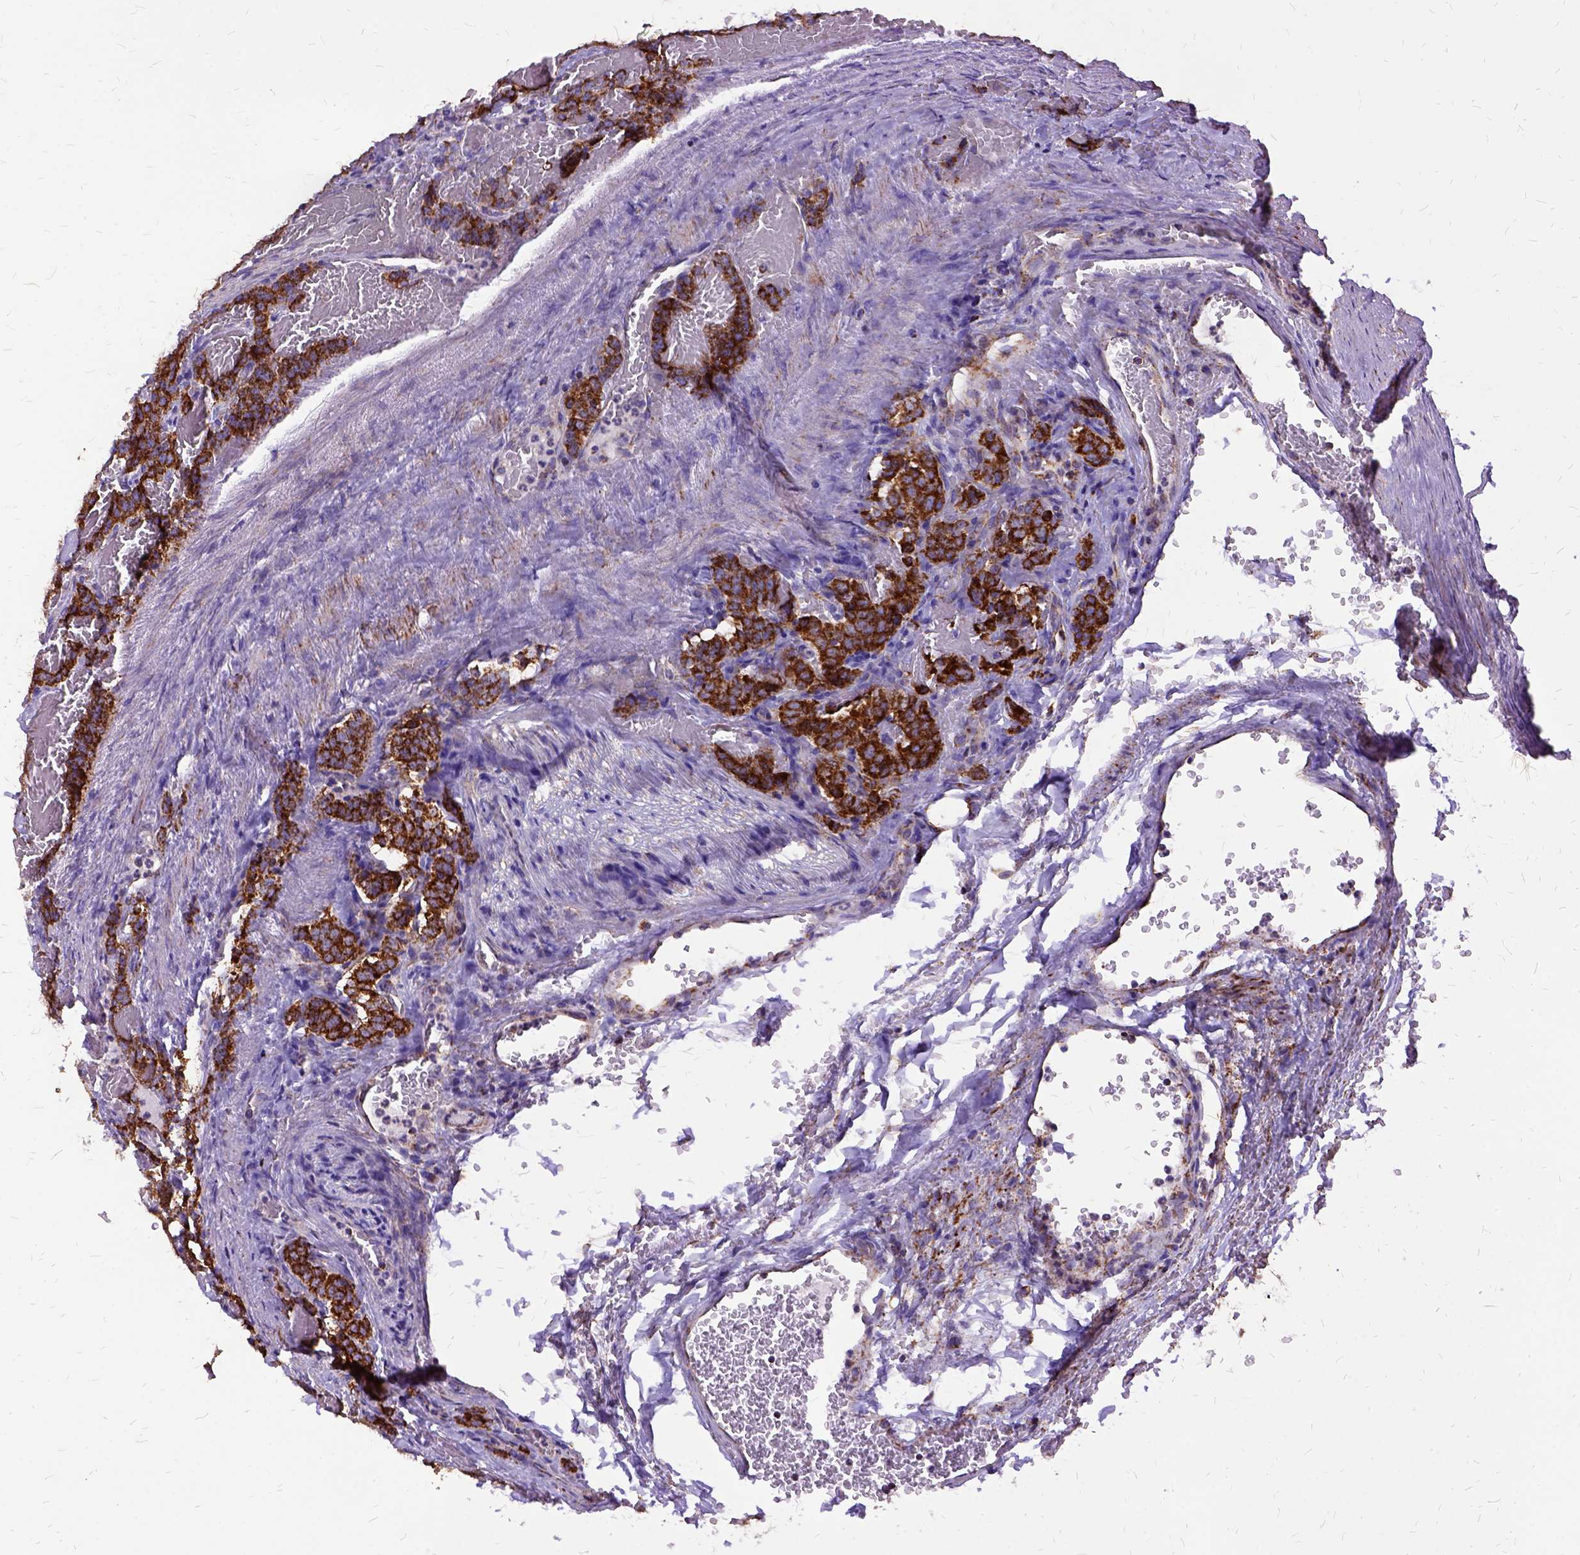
{"staining": {"intensity": "strong", "quantity": ">75%", "location": "cytoplasmic/membranous"}, "tissue": "carcinoid", "cell_type": "Tumor cells", "image_type": "cancer", "snomed": [{"axis": "morphology", "description": "Carcinoid, malignant, NOS"}, {"axis": "topography", "description": "Lung"}], "caption": "Immunohistochemistry (IHC) micrograph of neoplastic tissue: carcinoid (malignant) stained using immunohistochemistry exhibits high levels of strong protein expression localized specifically in the cytoplasmic/membranous of tumor cells, appearing as a cytoplasmic/membranous brown color.", "gene": "OXCT1", "patient": {"sex": "female", "age": 46}}